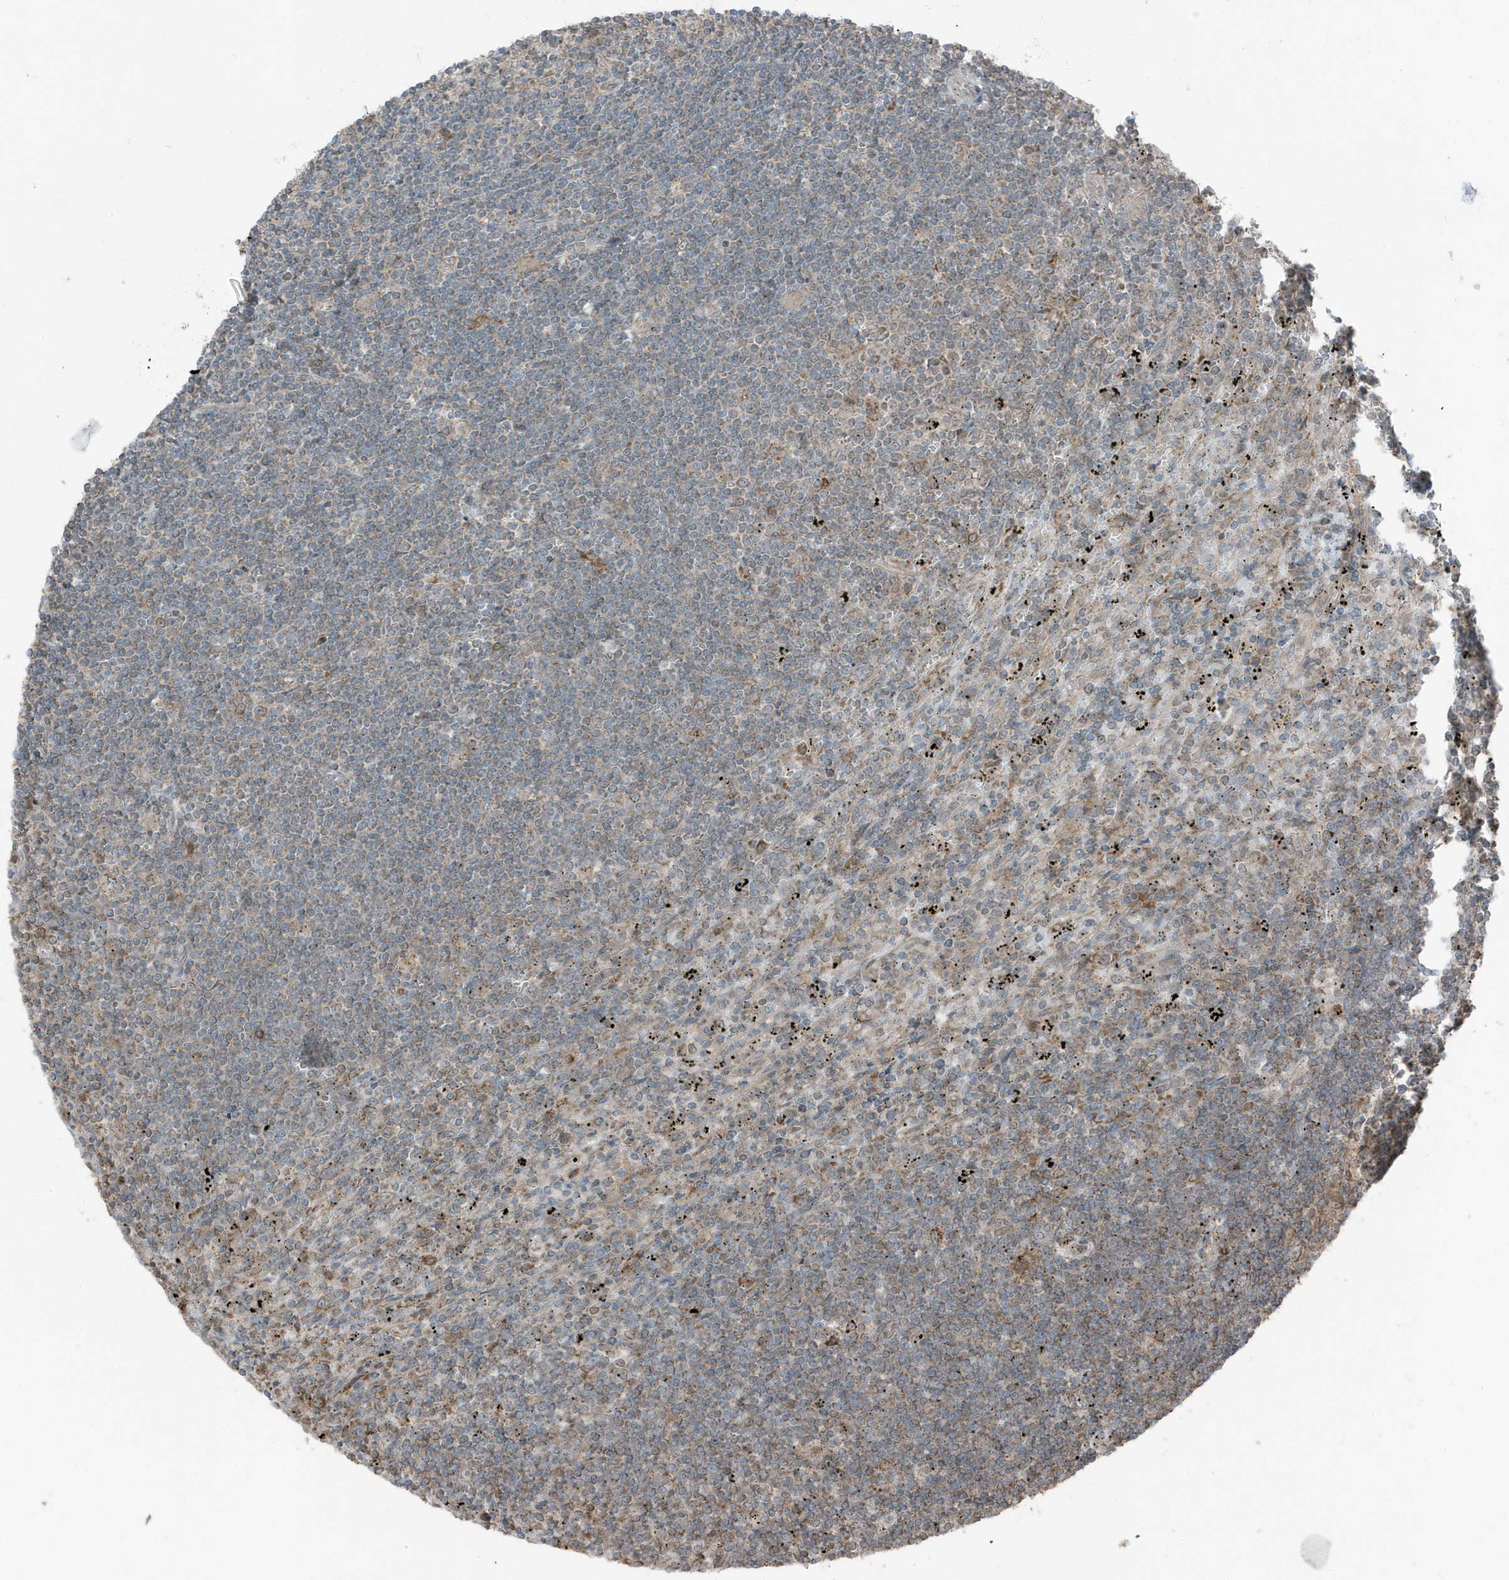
{"staining": {"intensity": "weak", "quantity": "25%-75%", "location": "cytoplasmic/membranous"}, "tissue": "lymphoma", "cell_type": "Tumor cells", "image_type": "cancer", "snomed": [{"axis": "morphology", "description": "Malignant lymphoma, non-Hodgkin's type, Low grade"}, {"axis": "topography", "description": "Spleen"}], "caption": "Approximately 25%-75% of tumor cells in human low-grade malignant lymphoma, non-Hodgkin's type reveal weak cytoplasmic/membranous protein positivity as visualized by brown immunohistochemical staining.", "gene": "AZI2", "patient": {"sex": "male", "age": 76}}